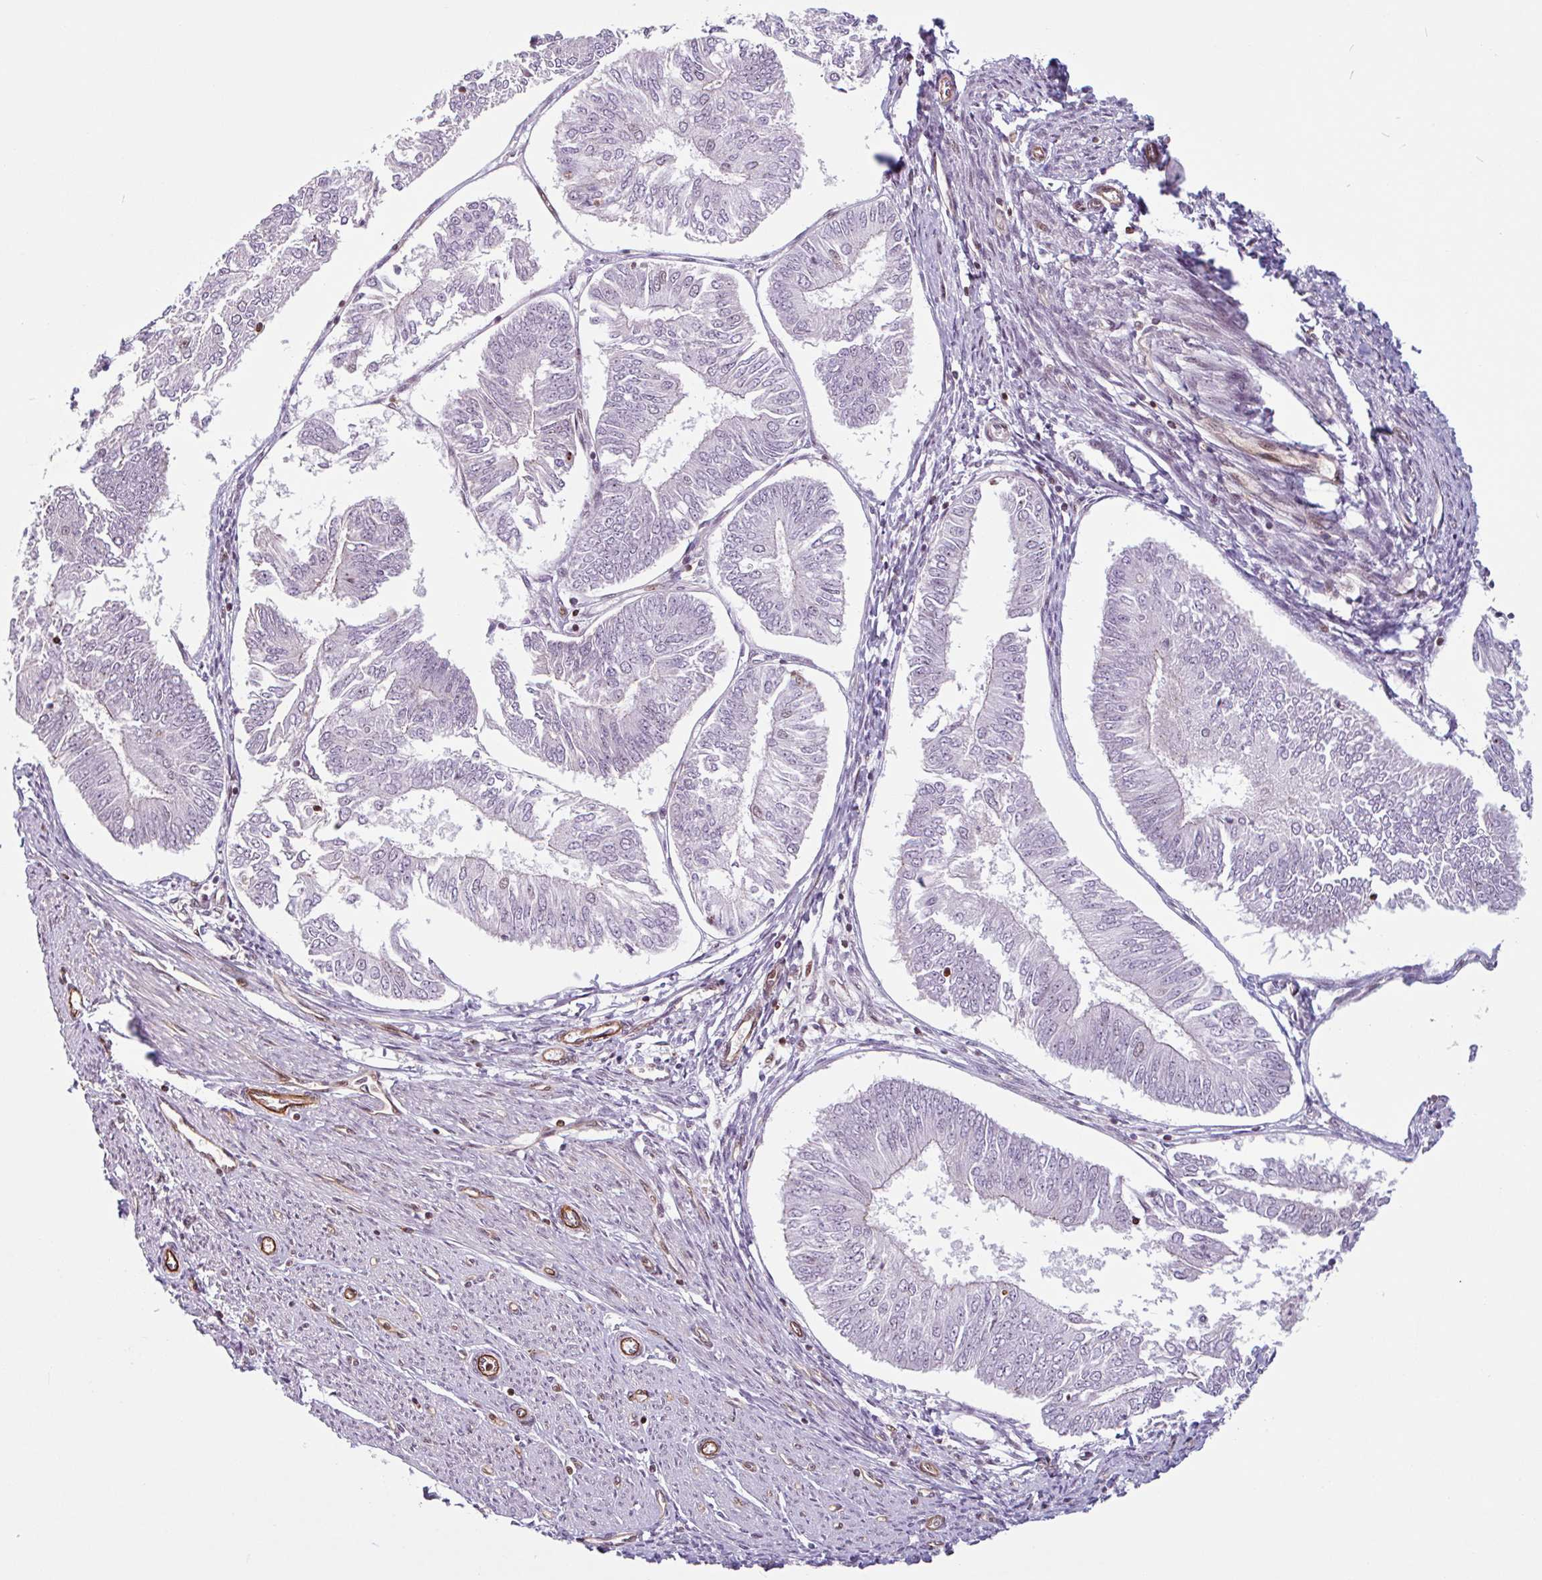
{"staining": {"intensity": "negative", "quantity": "none", "location": "none"}, "tissue": "endometrial cancer", "cell_type": "Tumor cells", "image_type": "cancer", "snomed": [{"axis": "morphology", "description": "Adenocarcinoma, NOS"}, {"axis": "topography", "description": "Endometrium"}], "caption": "Protein analysis of endometrial cancer (adenocarcinoma) exhibits no significant positivity in tumor cells.", "gene": "ZNF689", "patient": {"sex": "female", "age": 58}}